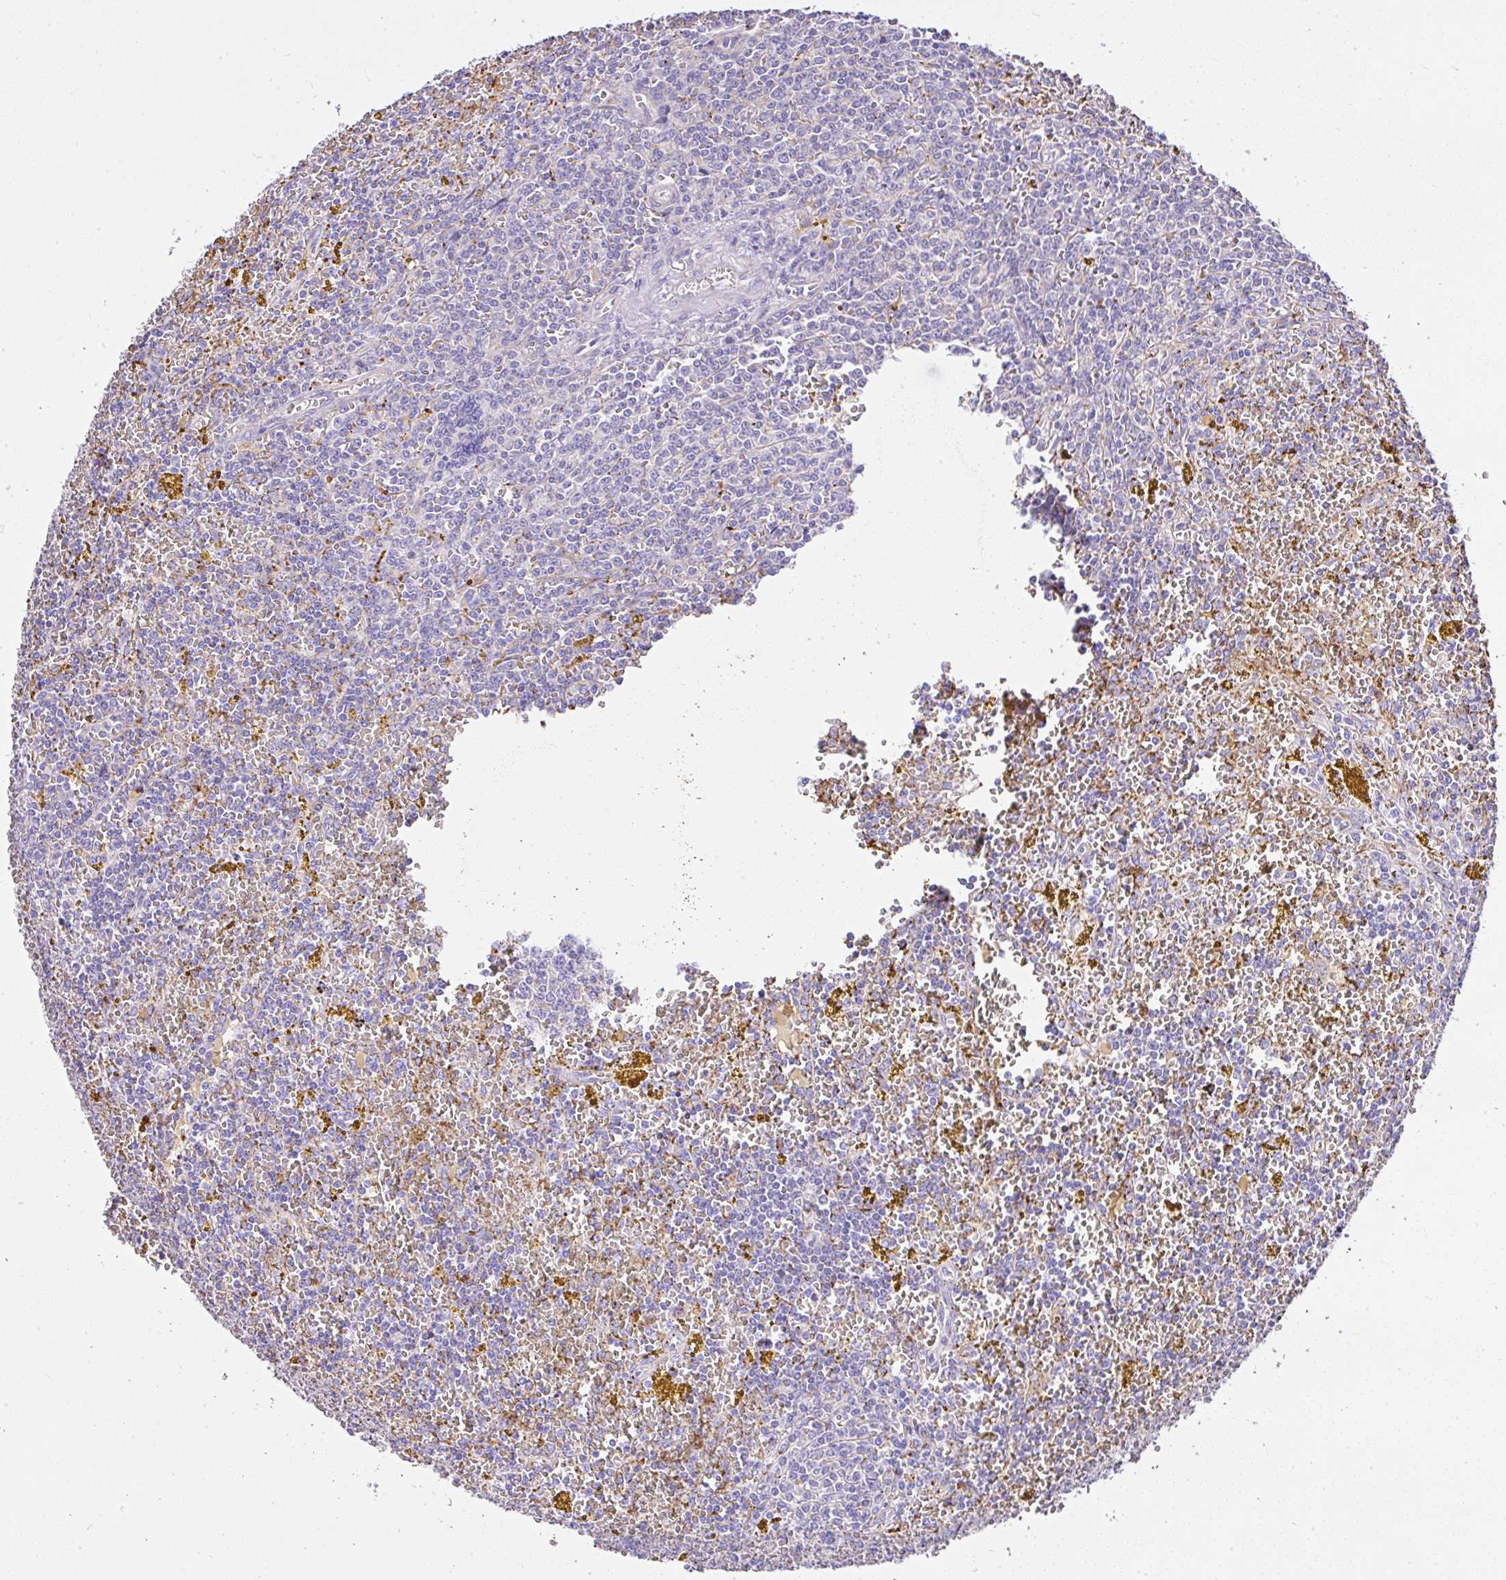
{"staining": {"intensity": "negative", "quantity": "none", "location": "none"}, "tissue": "lymphoma", "cell_type": "Tumor cells", "image_type": "cancer", "snomed": [{"axis": "morphology", "description": "Malignant lymphoma, non-Hodgkin's type, Low grade"}, {"axis": "topography", "description": "Spleen"}, {"axis": "topography", "description": "Lymph node"}], "caption": "Image shows no significant protein staining in tumor cells of low-grade malignant lymphoma, non-Hodgkin's type.", "gene": "CCDC142", "patient": {"sex": "female", "age": 66}}